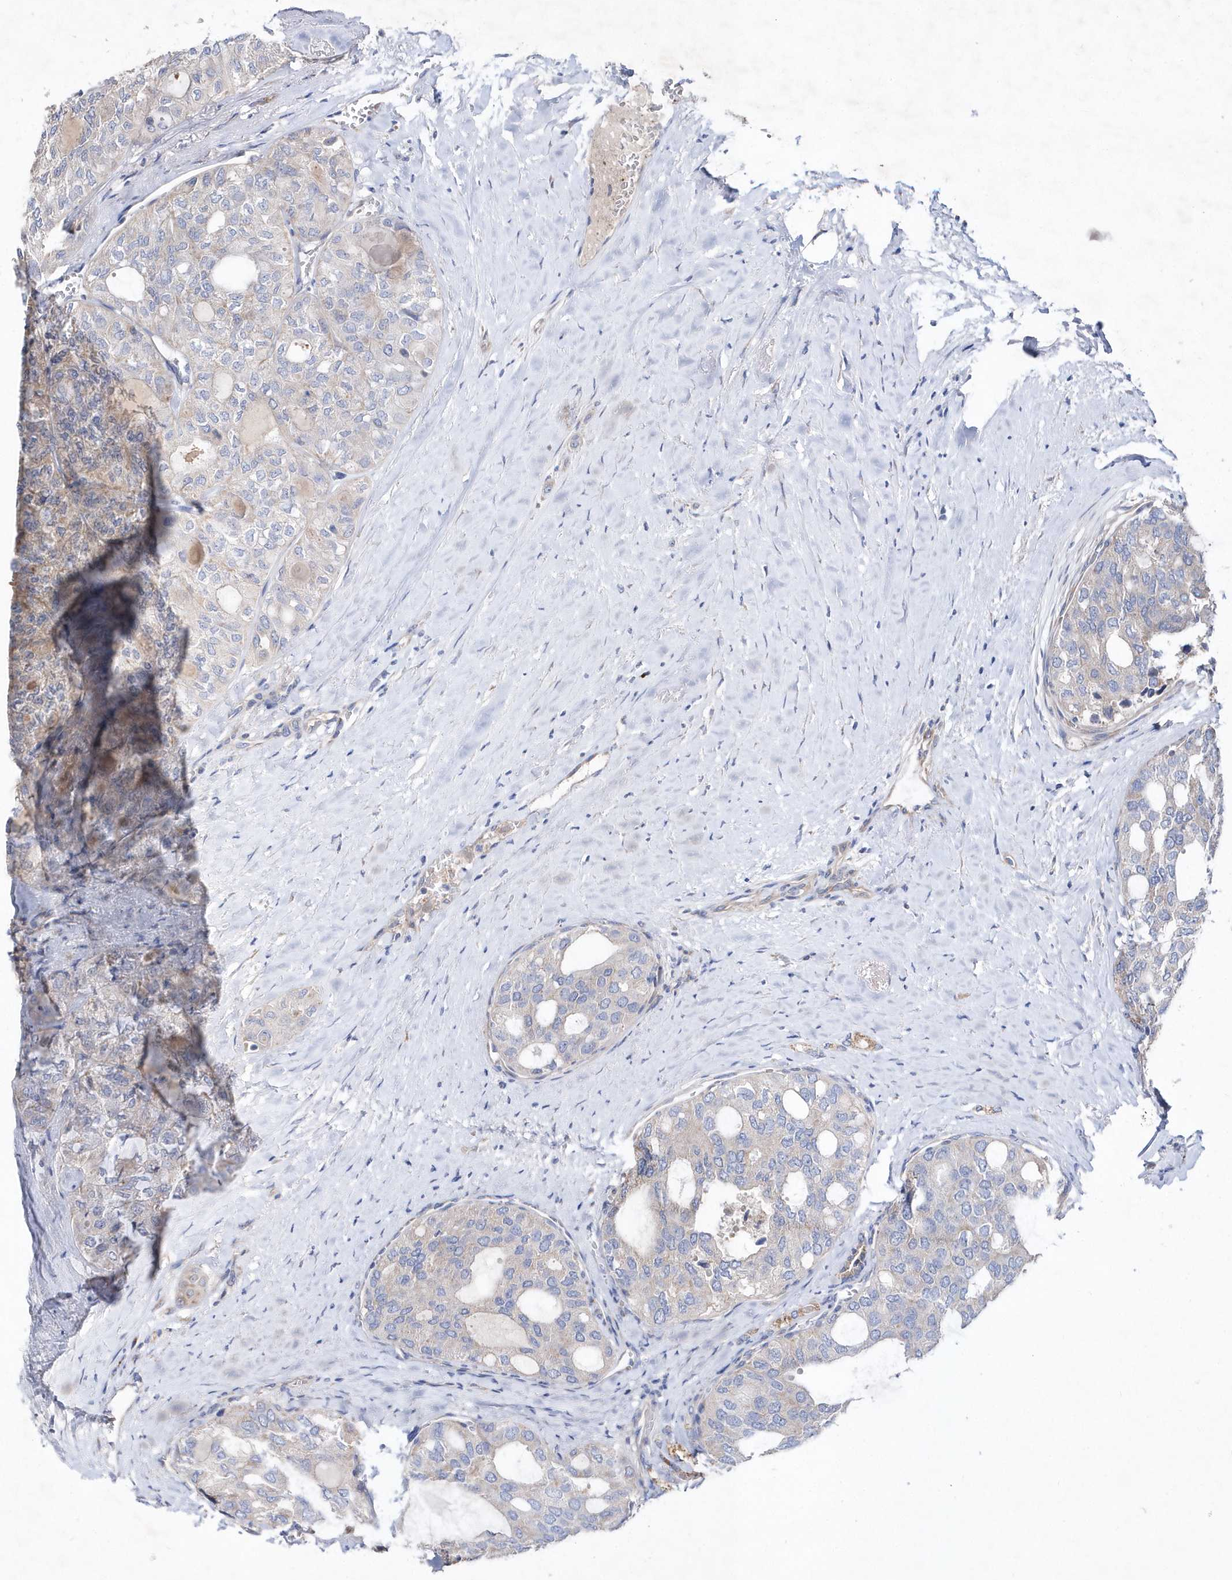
{"staining": {"intensity": "negative", "quantity": "none", "location": "none"}, "tissue": "thyroid cancer", "cell_type": "Tumor cells", "image_type": "cancer", "snomed": [{"axis": "morphology", "description": "Follicular adenoma carcinoma, NOS"}, {"axis": "topography", "description": "Thyroid gland"}], "caption": "Thyroid cancer was stained to show a protein in brown. There is no significant positivity in tumor cells.", "gene": "METTL8", "patient": {"sex": "male", "age": 75}}